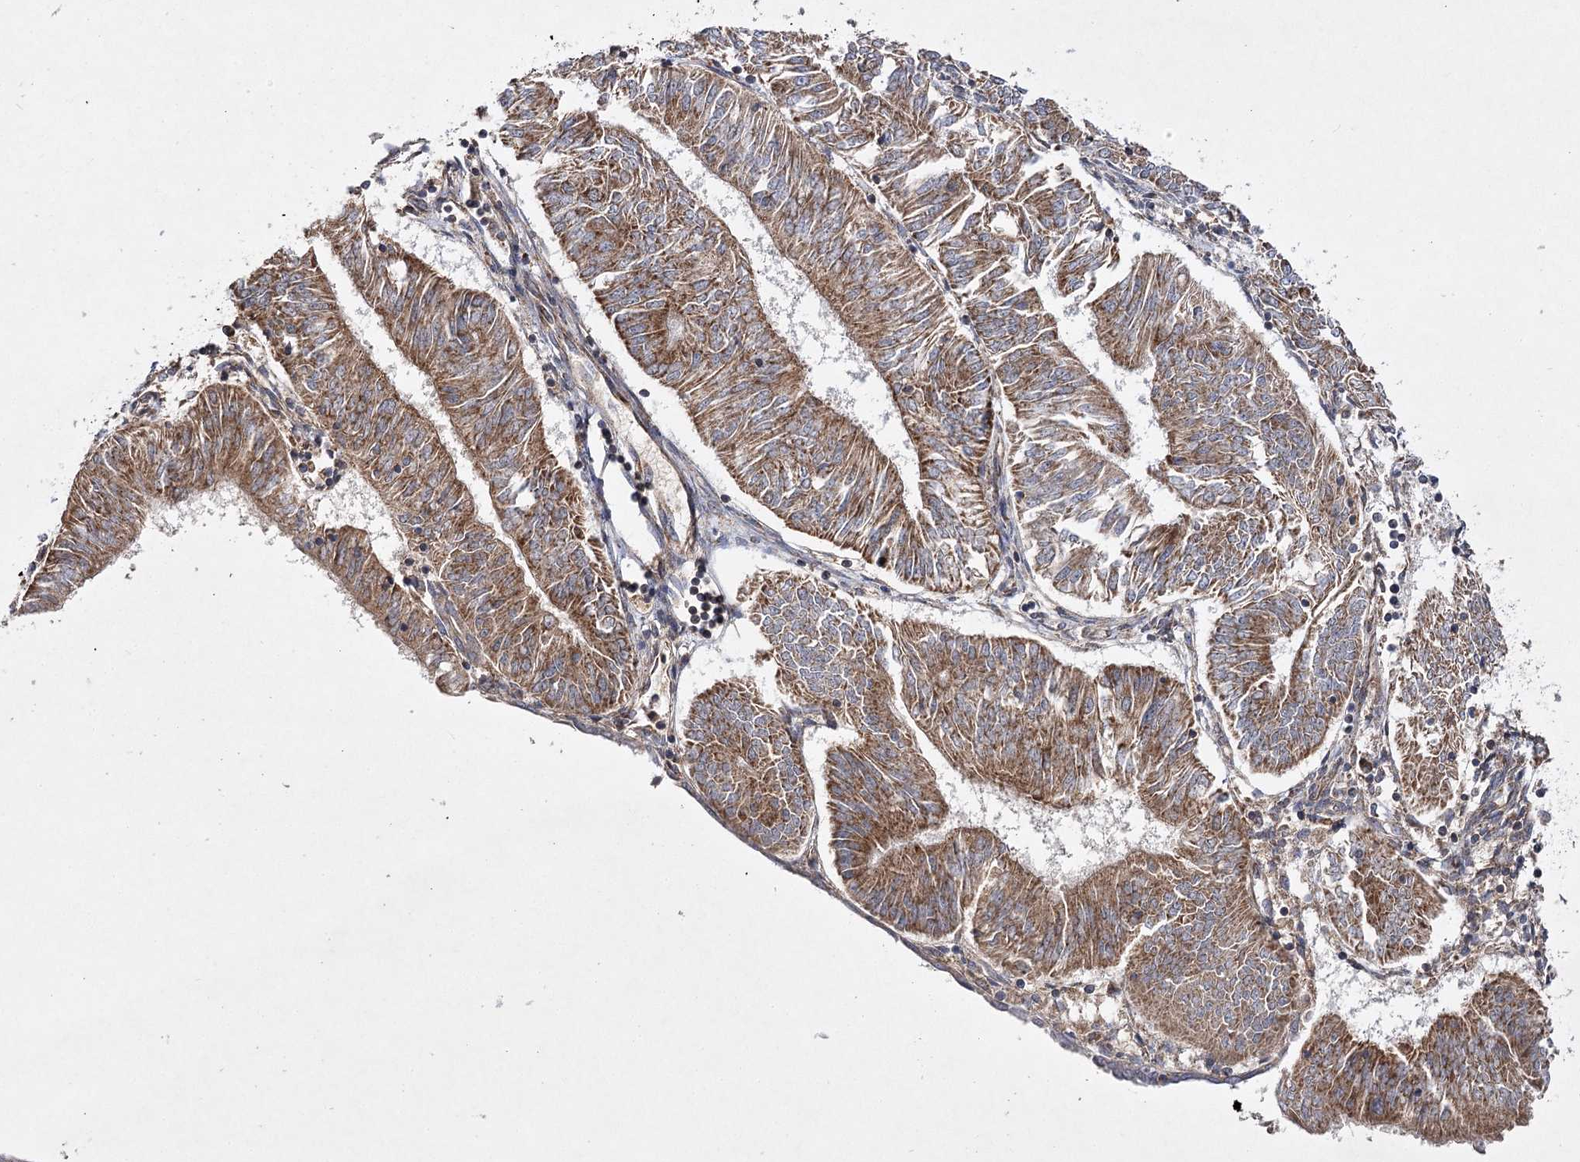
{"staining": {"intensity": "moderate", "quantity": ">75%", "location": "cytoplasmic/membranous"}, "tissue": "endometrial cancer", "cell_type": "Tumor cells", "image_type": "cancer", "snomed": [{"axis": "morphology", "description": "Adenocarcinoma, NOS"}, {"axis": "topography", "description": "Endometrium"}], "caption": "Moderate cytoplasmic/membranous positivity for a protein is seen in about >75% of tumor cells of endometrial cancer using immunohistochemistry.", "gene": "DNAJC13", "patient": {"sex": "female", "age": 58}}